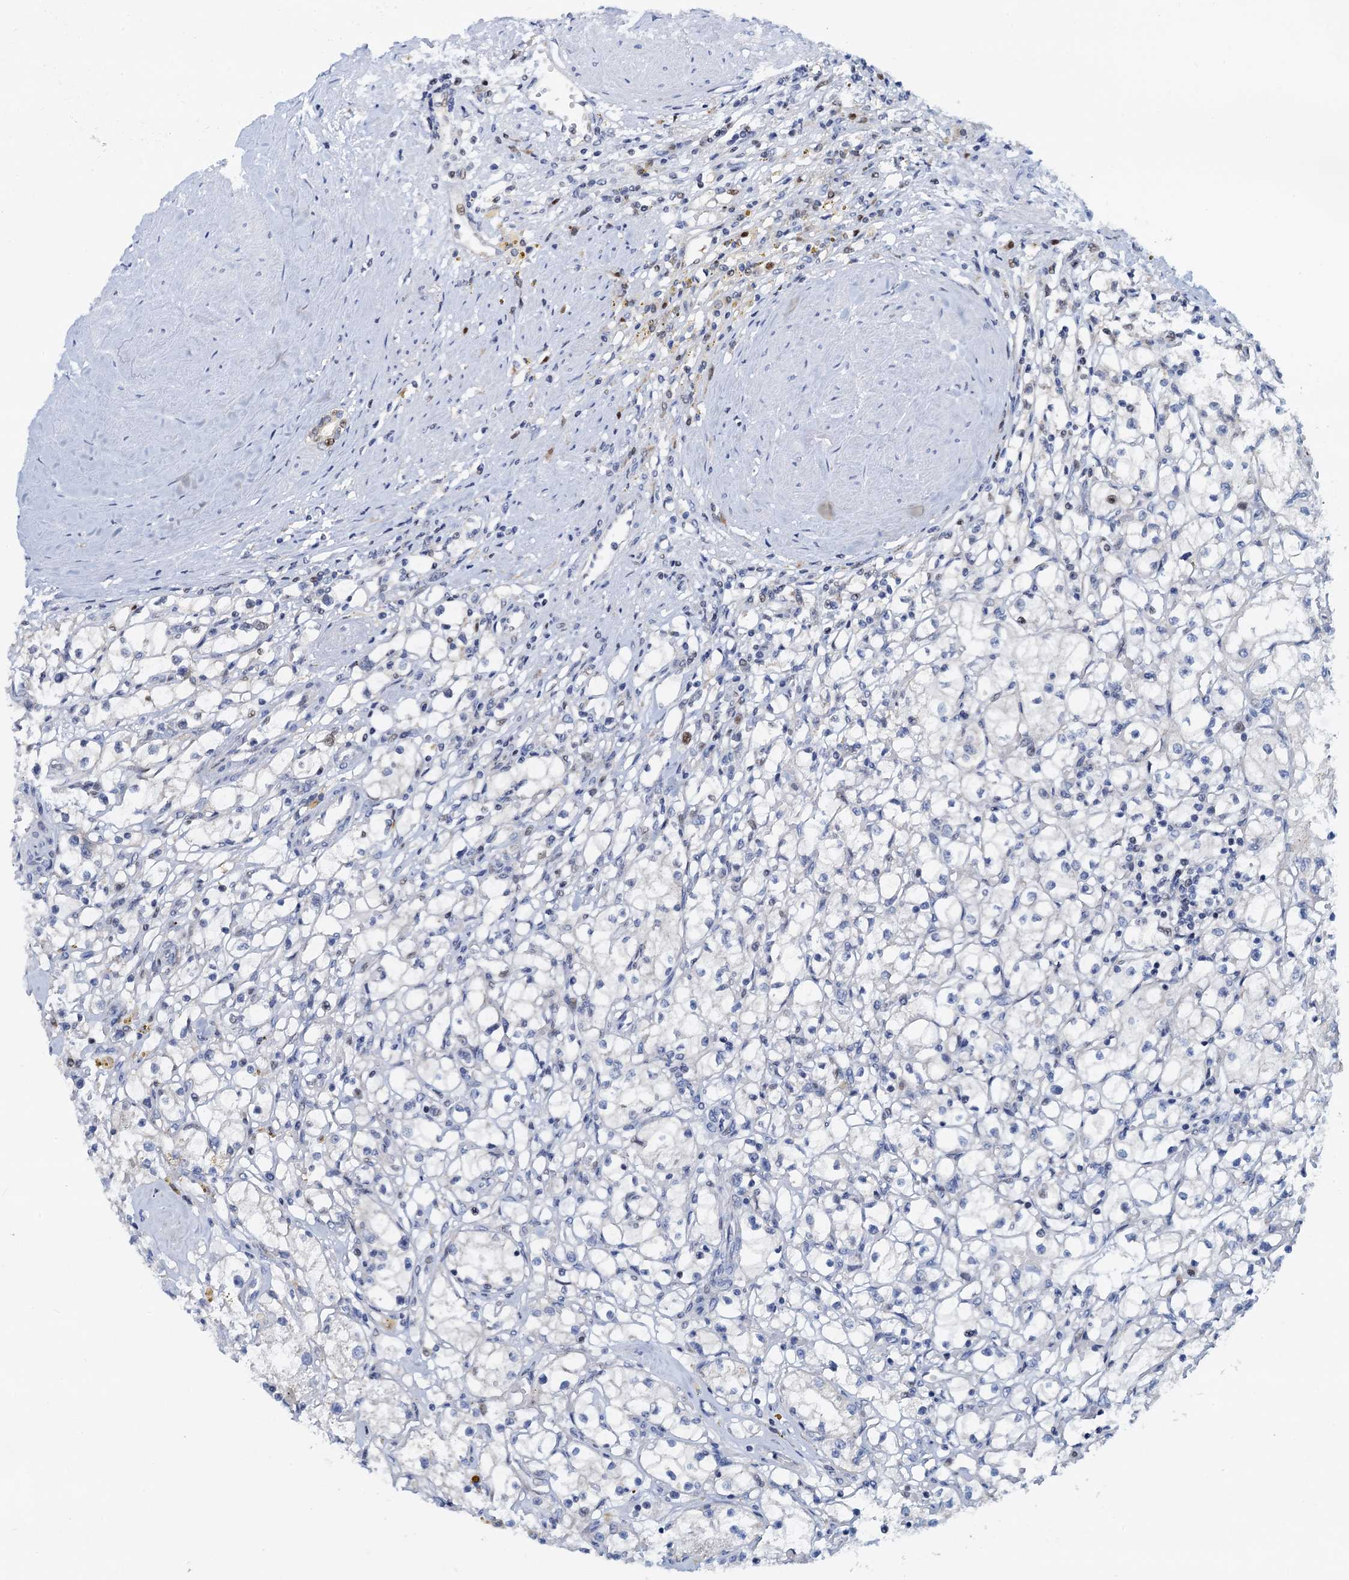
{"staining": {"intensity": "negative", "quantity": "none", "location": "none"}, "tissue": "renal cancer", "cell_type": "Tumor cells", "image_type": "cancer", "snomed": [{"axis": "morphology", "description": "Adenocarcinoma, NOS"}, {"axis": "topography", "description": "Kidney"}], "caption": "The micrograph displays no staining of tumor cells in renal cancer (adenocarcinoma).", "gene": "PTGES3", "patient": {"sex": "male", "age": 56}}